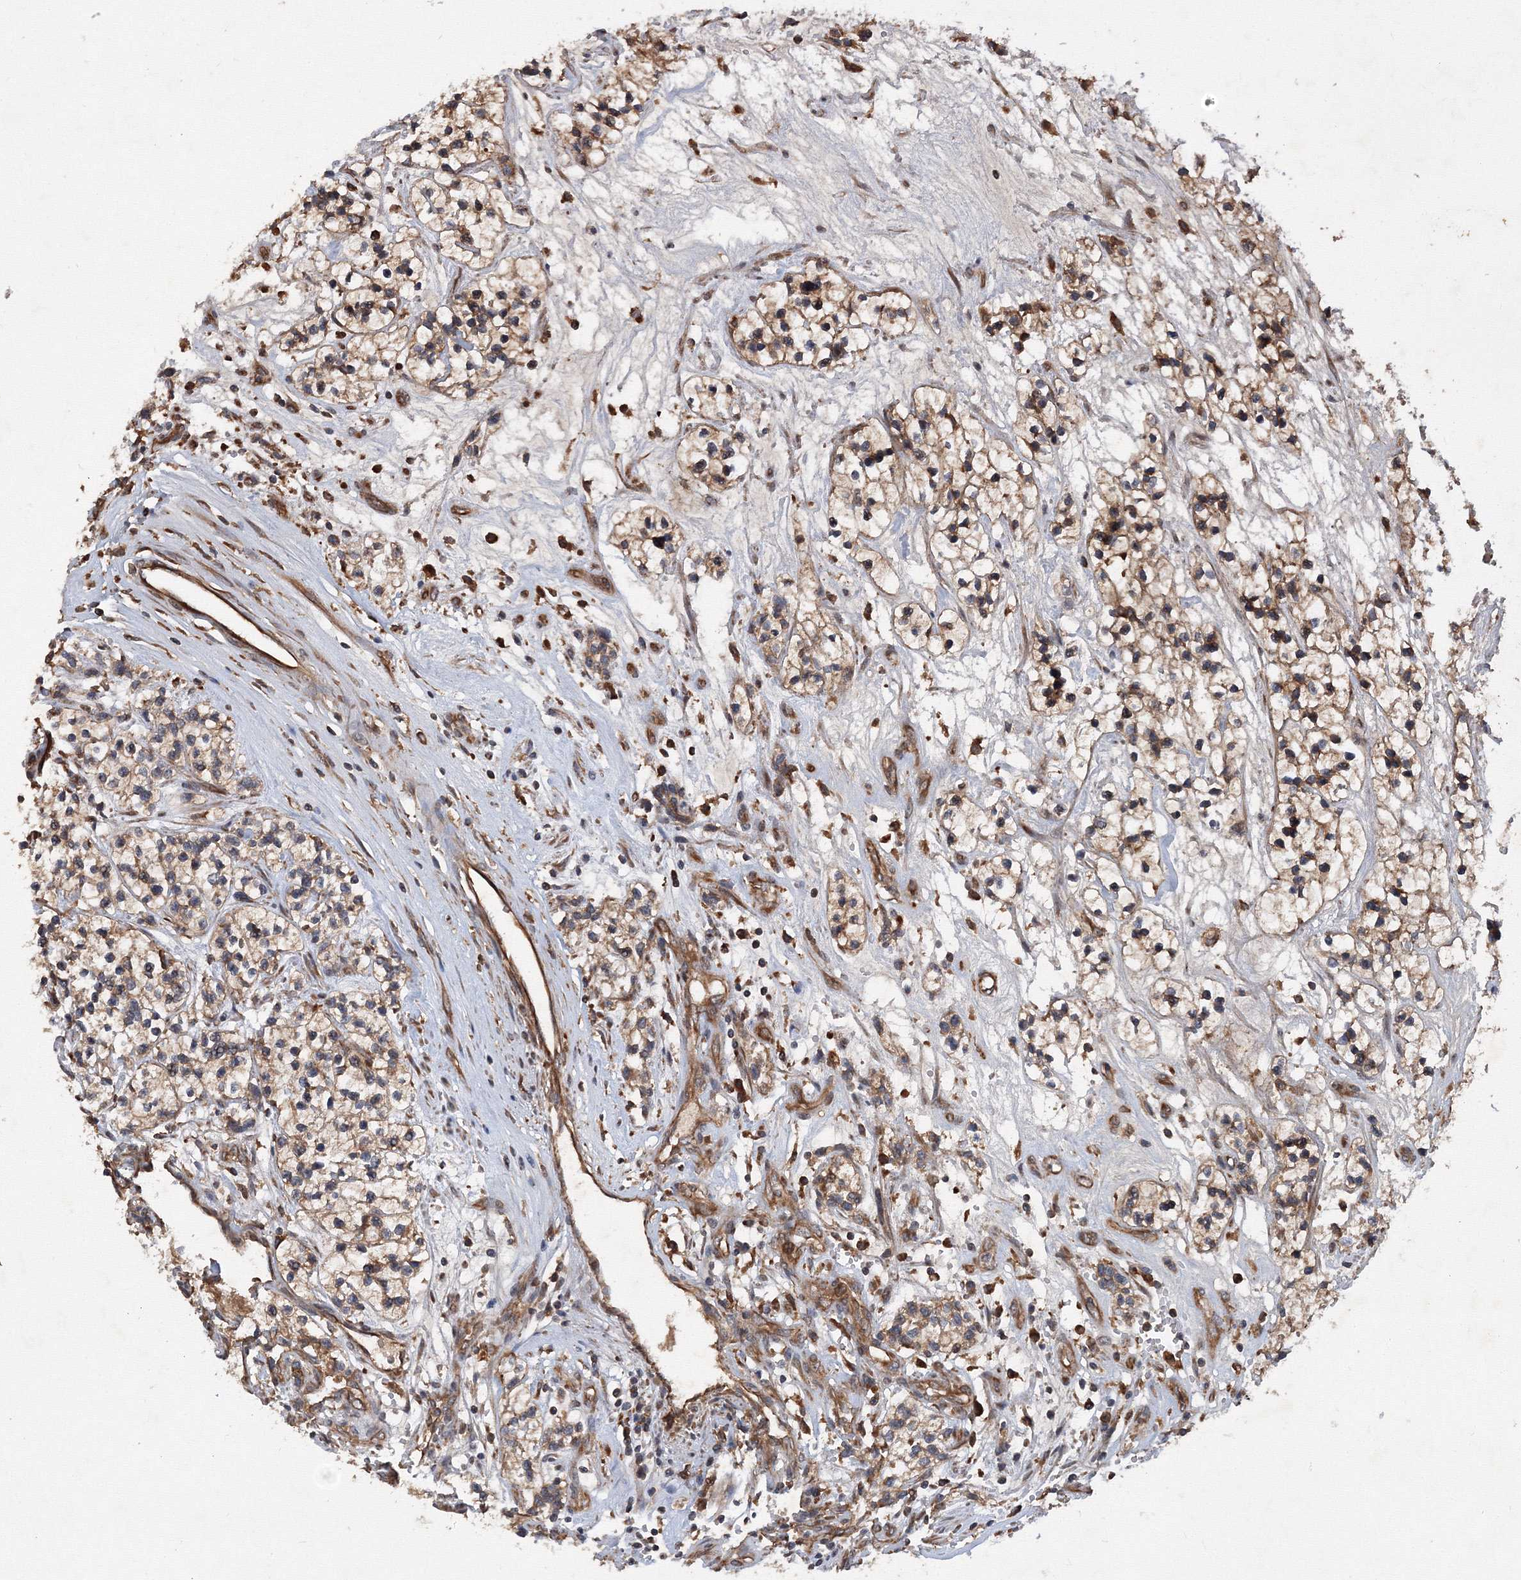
{"staining": {"intensity": "weak", "quantity": ">75%", "location": "cytoplasmic/membranous"}, "tissue": "renal cancer", "cell_type": "Tumor cells", "image_type": "cancer", "snomed": [{"axis": "morphology", "description": "Adenocarcinoma, NOS"}, {"axis": "topography", "description": "Kidney"}], "caption": "Weak cytoplasmic/membranous positivity is appreciated in approximately >75% of tumor cells in adenocarcinoma (renal).", "gene": "ATG3", "patient": {"sex": "female", "age": 57}}